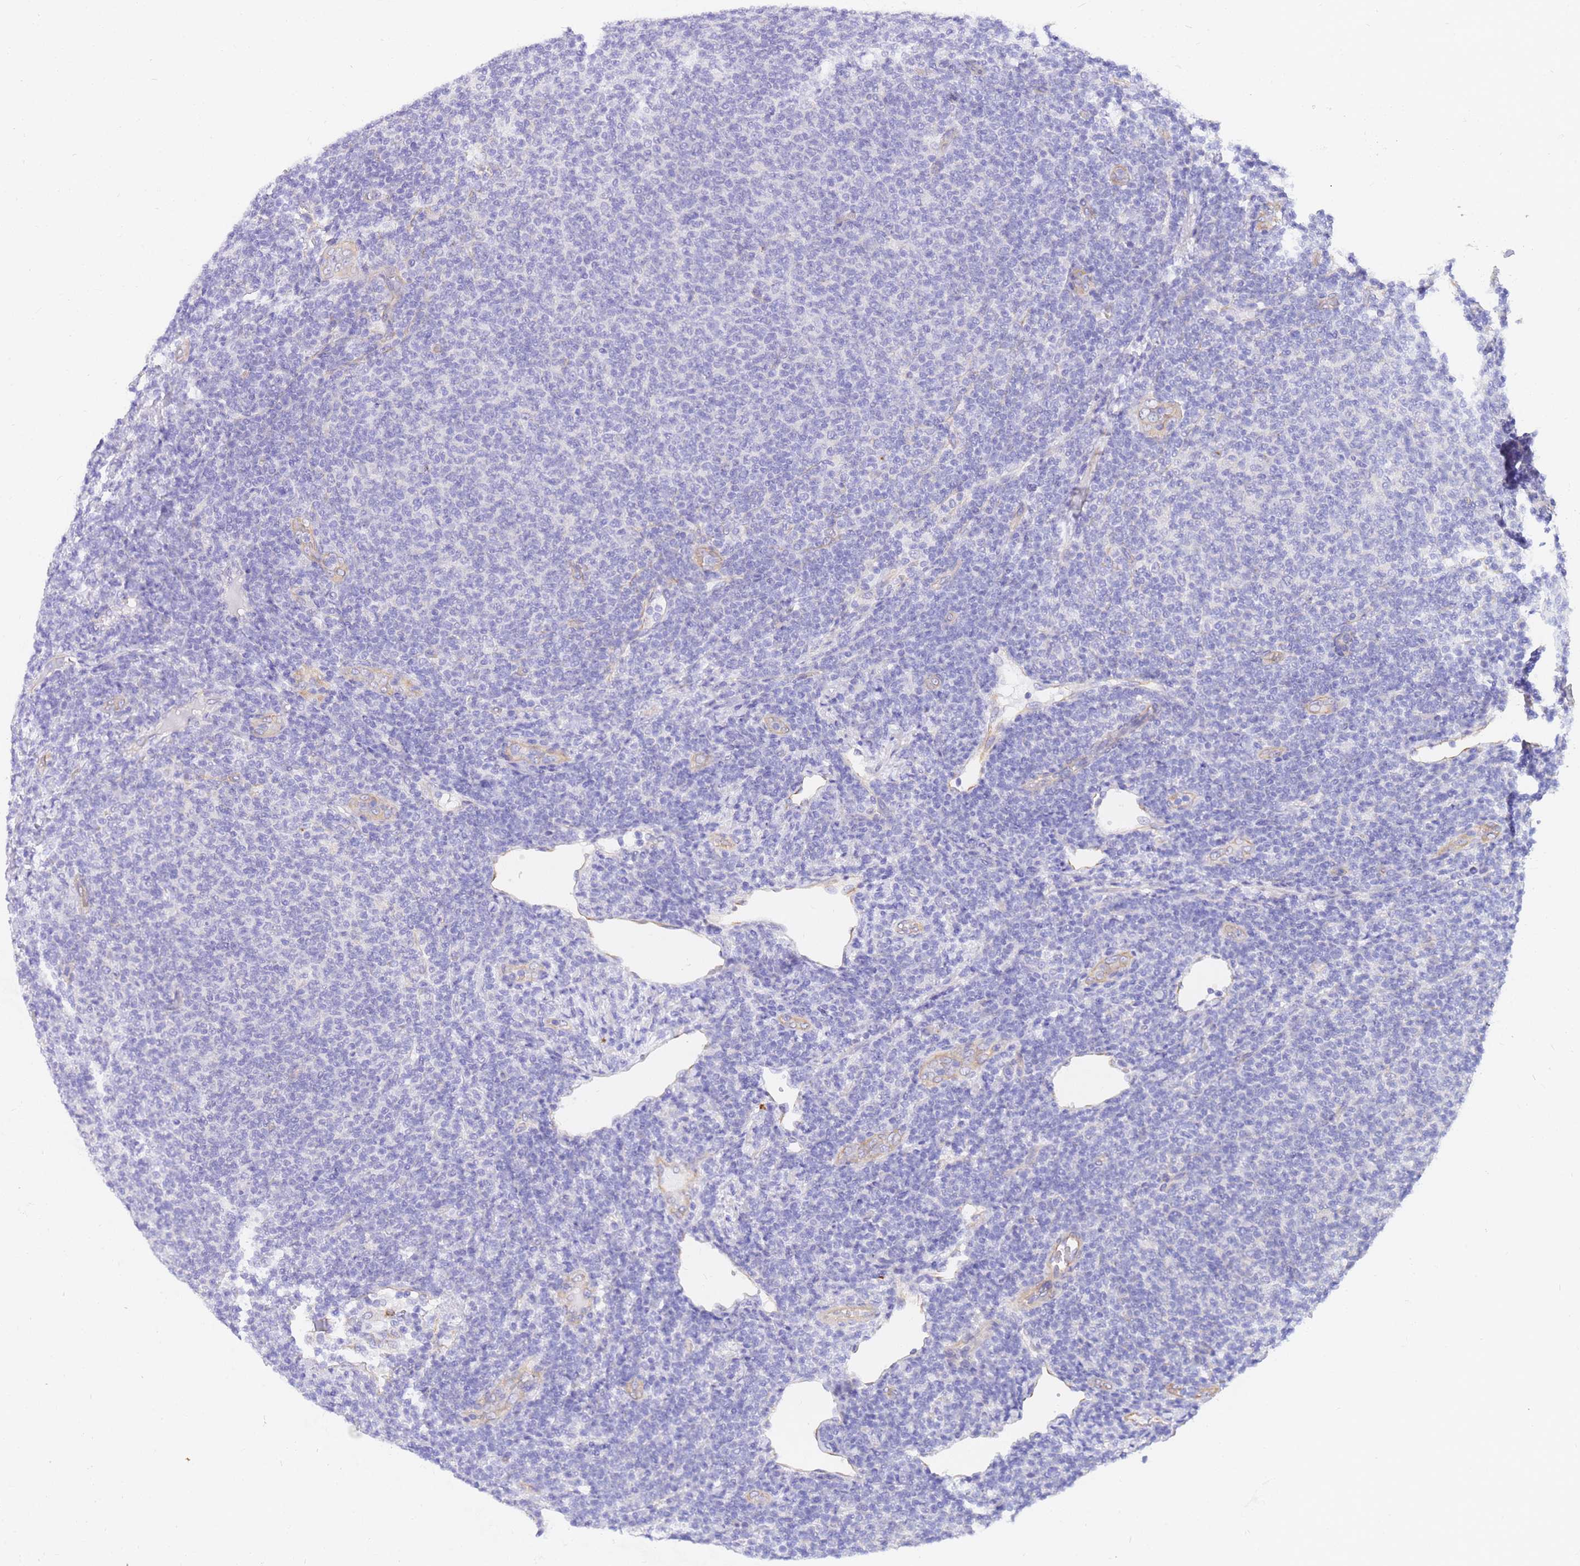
{"staining": {"intensity": "negative", "quantity": "none", "location": "none"}, "tissue": "lymphoma", "cell_type": "Tumor cells", "image_type": "cancer", "snomed": [{"axis": "morphology", "description": "Malignant lymphoma, non-Hodgkin's type, Low grade"}, {"axis": "topography", "description": "Lymph node"}], "caption": "High power microscopy image of an immunohistochemistry (IHC) micrograph of lymphoma, revealing no significant staining in tumor cells. (DAB immunohistochemistry (IHC), high magnification).", "gene": "SRSF12", "patient": {"sex": "male", "age": 66}}